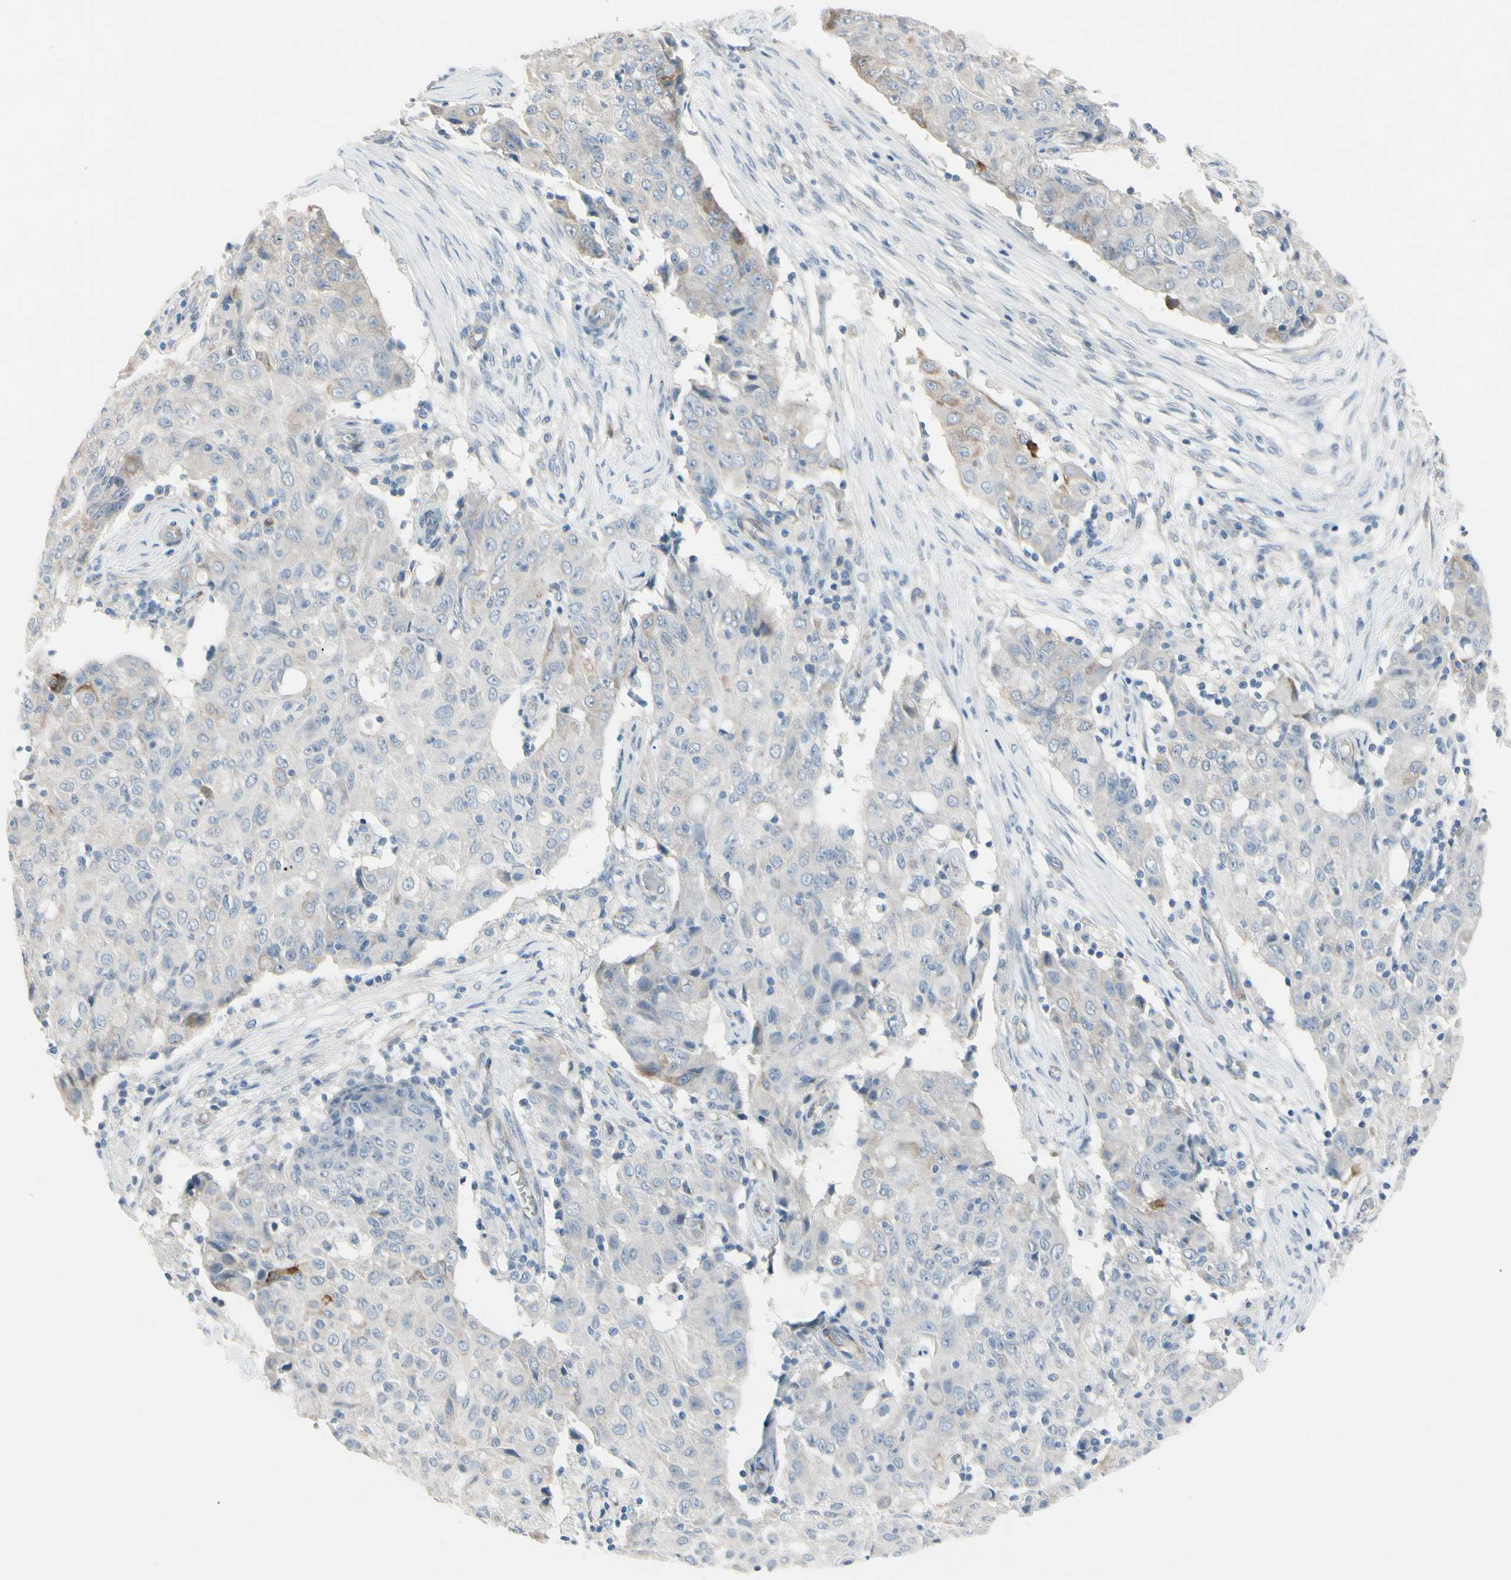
{"staining": {"intensity": "strong", "quantity": "<25%", "location": "cytoplasmic/membranous"}, "tissue": "ovarian cancer", "cell_type": "Tumor cells", "image_type": "cancer", "snomed": [{"axis": "morphology", "description": "Carcinoma, endometroid"}, {"axis": "topography", "description": "Ovary"}], "caption": "Immunohistochemistry (IHC) of human ovarian cancer (endometroid carcinoma) demonstrates medium levels of strong cytoplasmic/membranous positivity in approximately <25% of tumor cells. Using DAB (brown) and hematoxylin (blue) stains, captured at high magnification using brightfield microscopy.", "gene": "MAP2", "patient": {"sex": "female", "age": 42}}